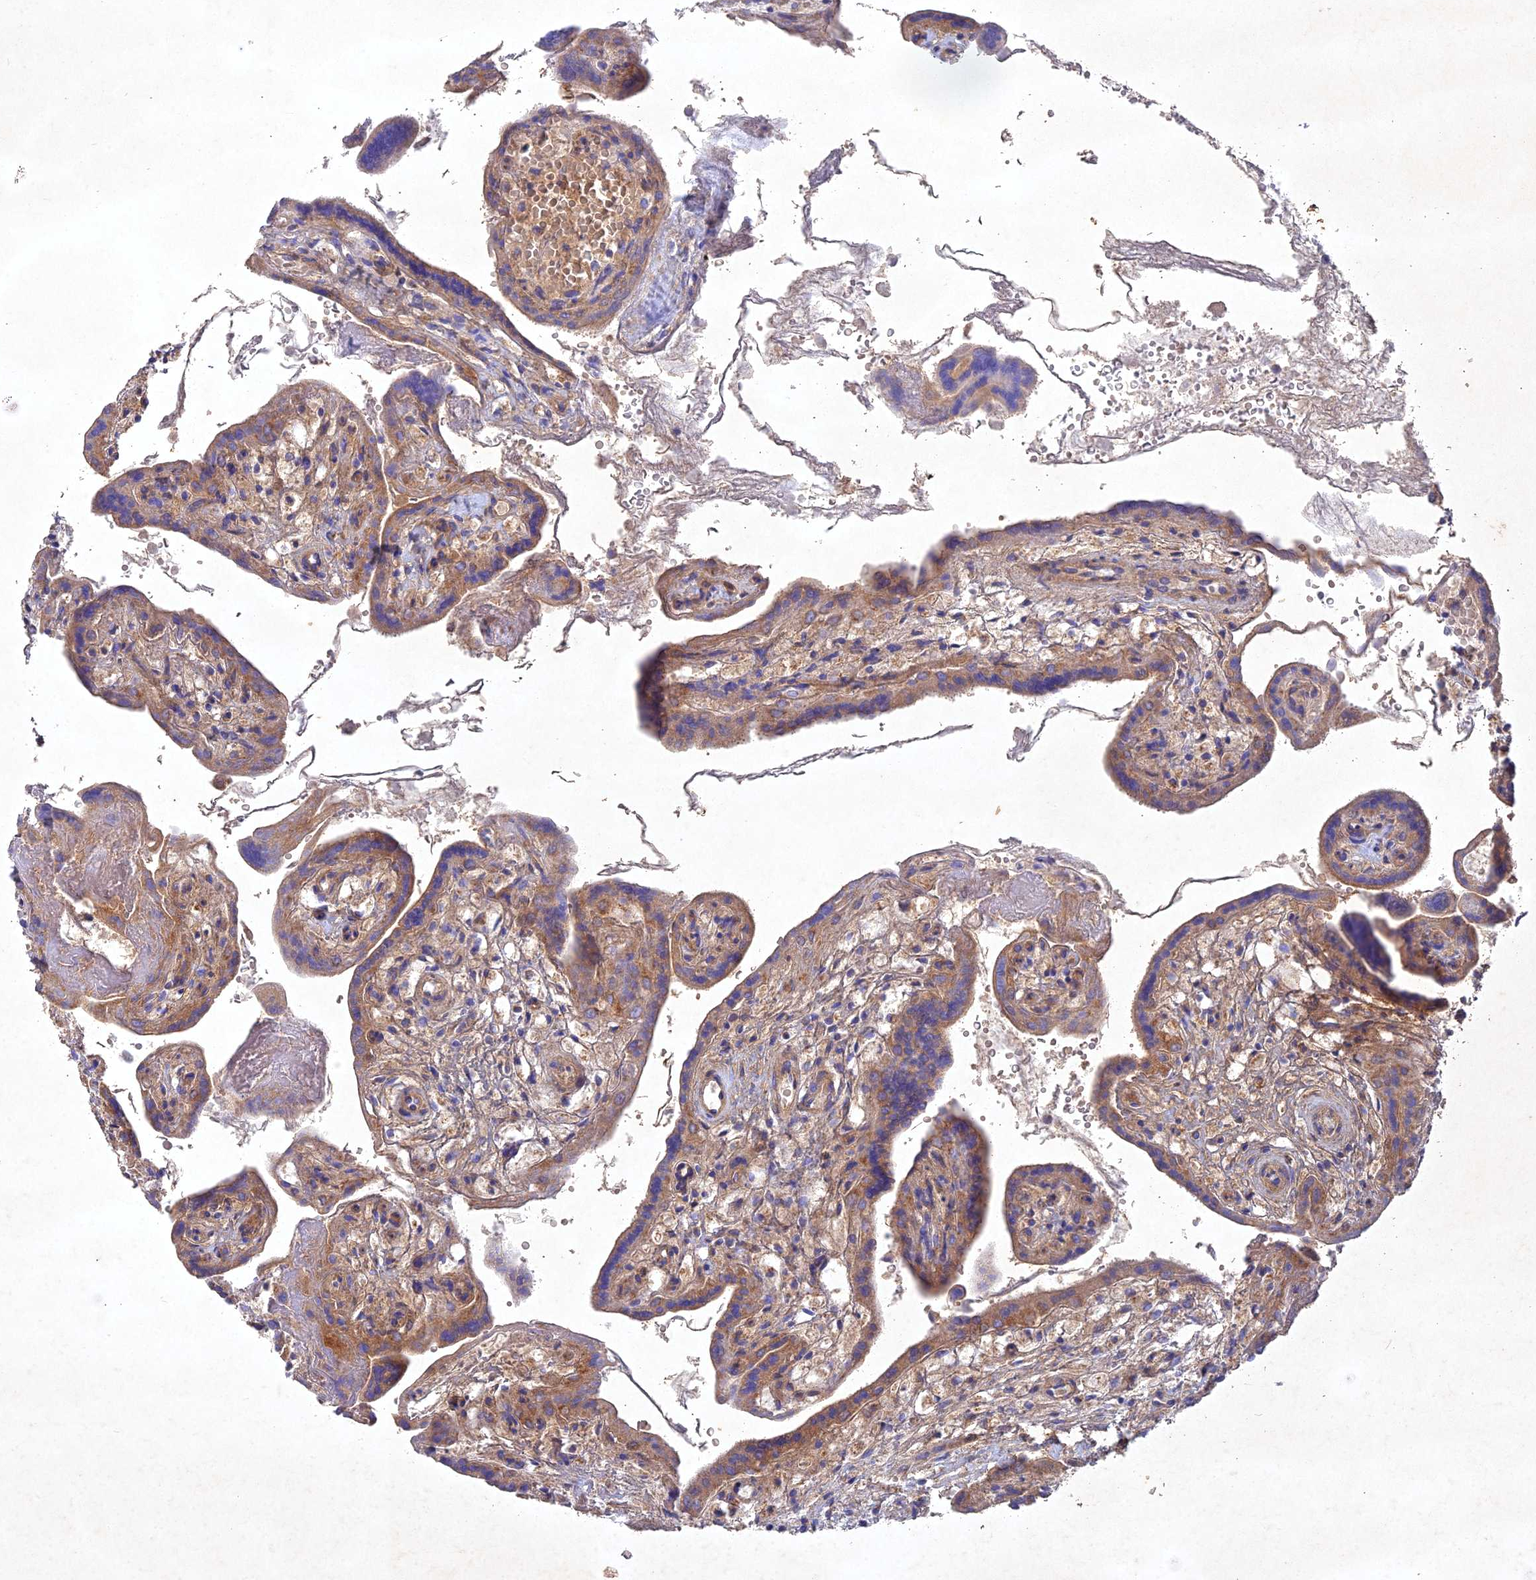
{"staining": {"intensity": "moderate", "quantity": "25%-75%", "location": "cytoplasmic/membranous"}, "tissue": "placenta", "cell_type": "Trophoblastic cells", "image_type": "normal", "snomed": [{"axis": "morphology", "description": "Normal tissue, NOS"}, {"axis": "topography", "description": "Placenta"}], "caption": "Immunohistochemical staining of normal human placenta exhibits medium levels of moderate cytoplasmic/membranous staining in approximately 25%-75% of trophoblastic cells. Nuclei are stained in blue.", "gene": "NDUFV1", "patient": {"sex": "female", "age": 37}}